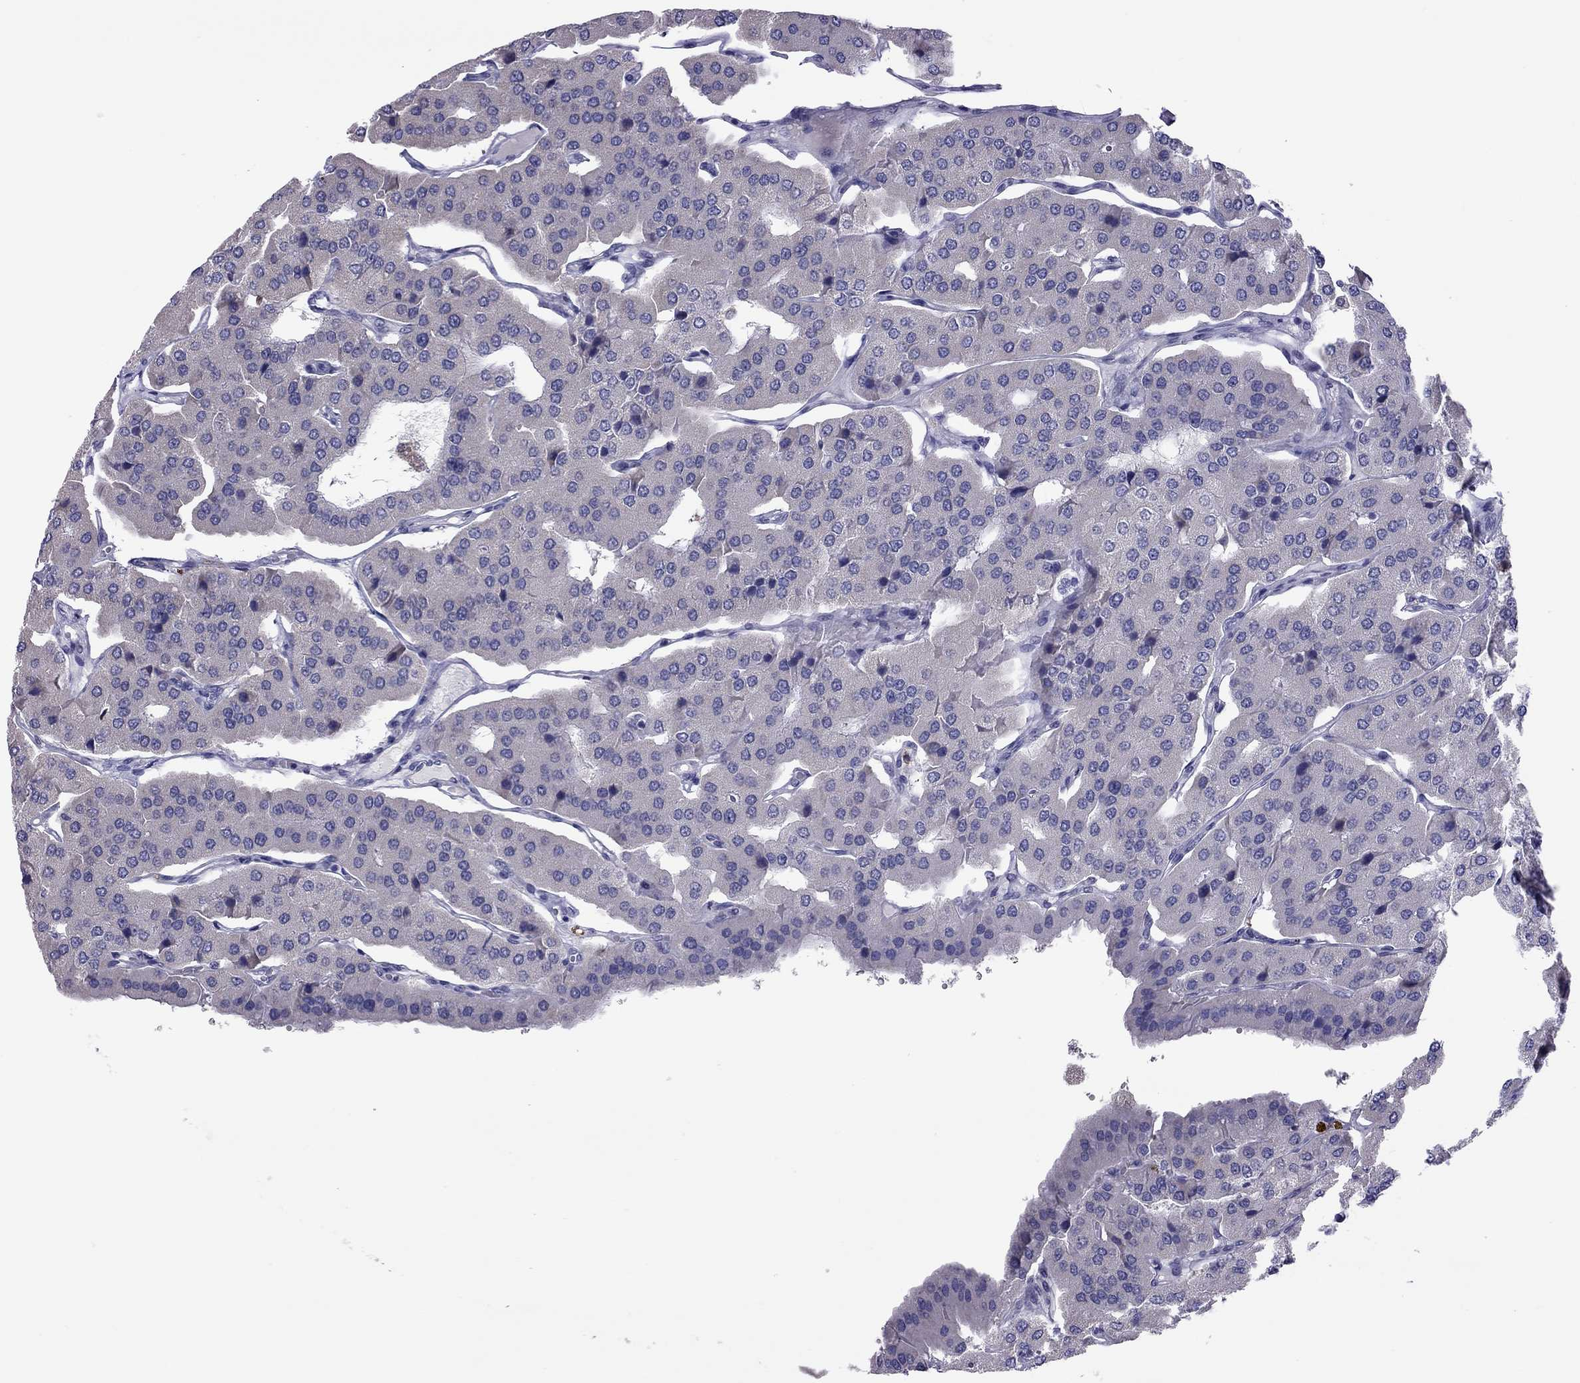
{"staining": {"intensity": "negative", "quantity": "none", "location": "none"}, "tissue": "parathyroid gland", "cell_type": "Glandular cells", "image_type": "normal", "snomed": [{"axis": "morphology", "description": "Normal tissue, NOS"}, {"axis": "morphology", "description": "Adenoma, NOS"}, {"axis": "topography", "description": "Parathyroid gland"}], "caption": "Benign parathyroid gland was stained to show a protein in brown. There is no significant positivity in glandular cells. Brightfield microscopy of immunohistochemistry (IHC) stained with DAB (brown) and hematoxylin (blue), captured at high magnification.", "gene": "PPP1R3A", "patient": {"sex": "female", "age": 86}}